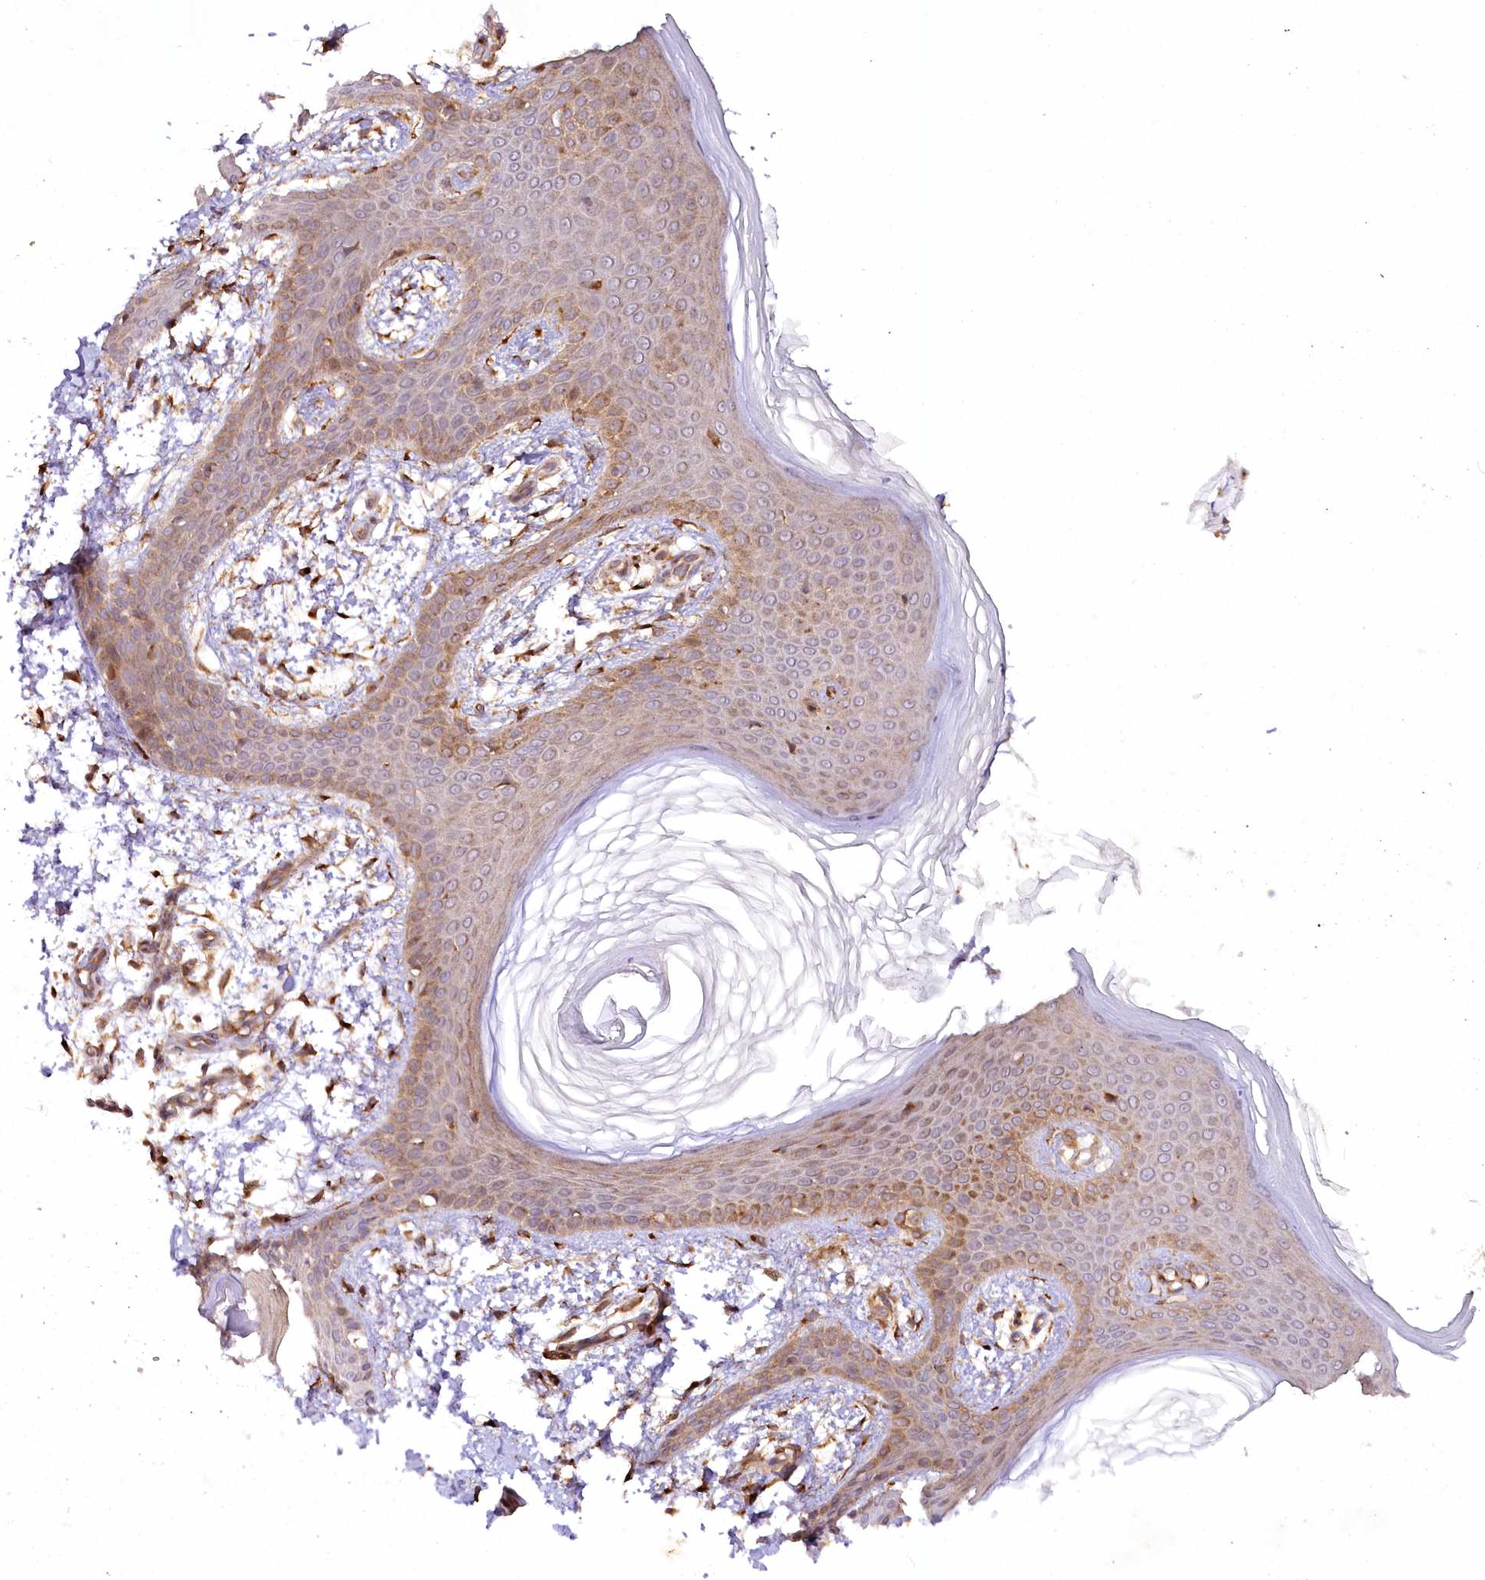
{"staining": {"intensity": "strong", "quantity": ">75%", "location": "cytoplasmic/membranous"}, "tissue": "skin", "cell_type": "Fibroblasts", "image_type": "normal", "snomed": [{"axis": "morphology", "description": "Normal tissue, NOS"}, {"axis": "topography", "description": "Skin"}], "caption": "DAB immunohistochemical staining of normal human skin exhibits strong cytoplasmic/membranous protein staining in approximately >75% of fibroblasts. Immunohistochemistry stains the protein of interest in brown and the nuclei are stained blue.", "gene": "COPG1", "patient": {"sex": "male", "age": 36}}